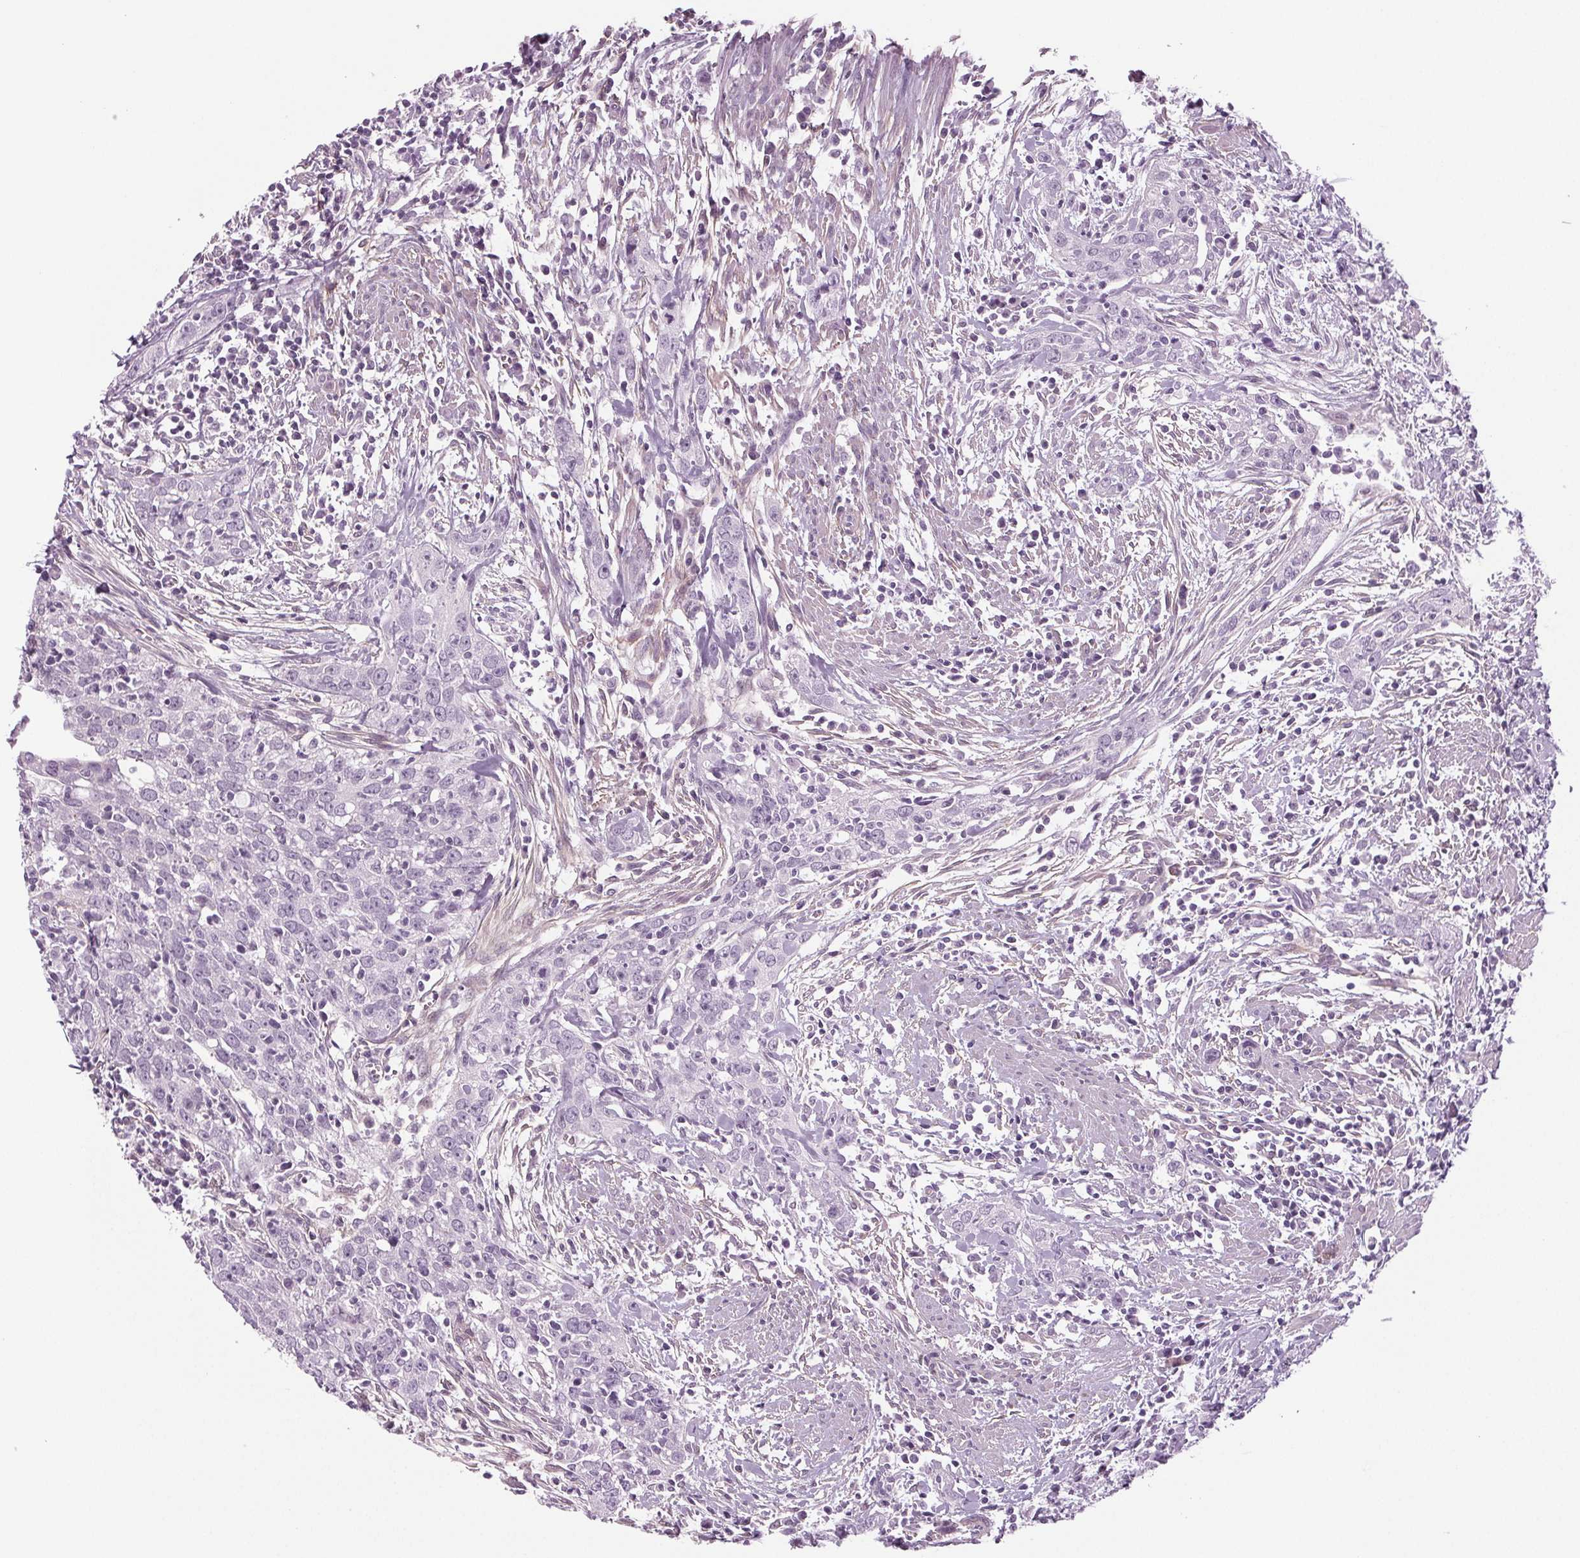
{"staining": {"intensity": "negative", "quantity": "none", "location": "none"}, "tissue": "urothelial cancer", "cell_type": "Tumor cells", "image_type": "cancer", "snomed": [{"axis": "morphology", "description": "Urothelial carcinoma, High grade"}, {"axis": "topography", "description": "Urinary bladder"}], "caption": "High power microscopy micrograph of an immunohistochemistry histopathology image of urothelial carcinoma (high-grade), revealing no significant positivity in tumor cells.", "gene": "BHLHE22", "patient": {"sex": "male", "age": 83}}